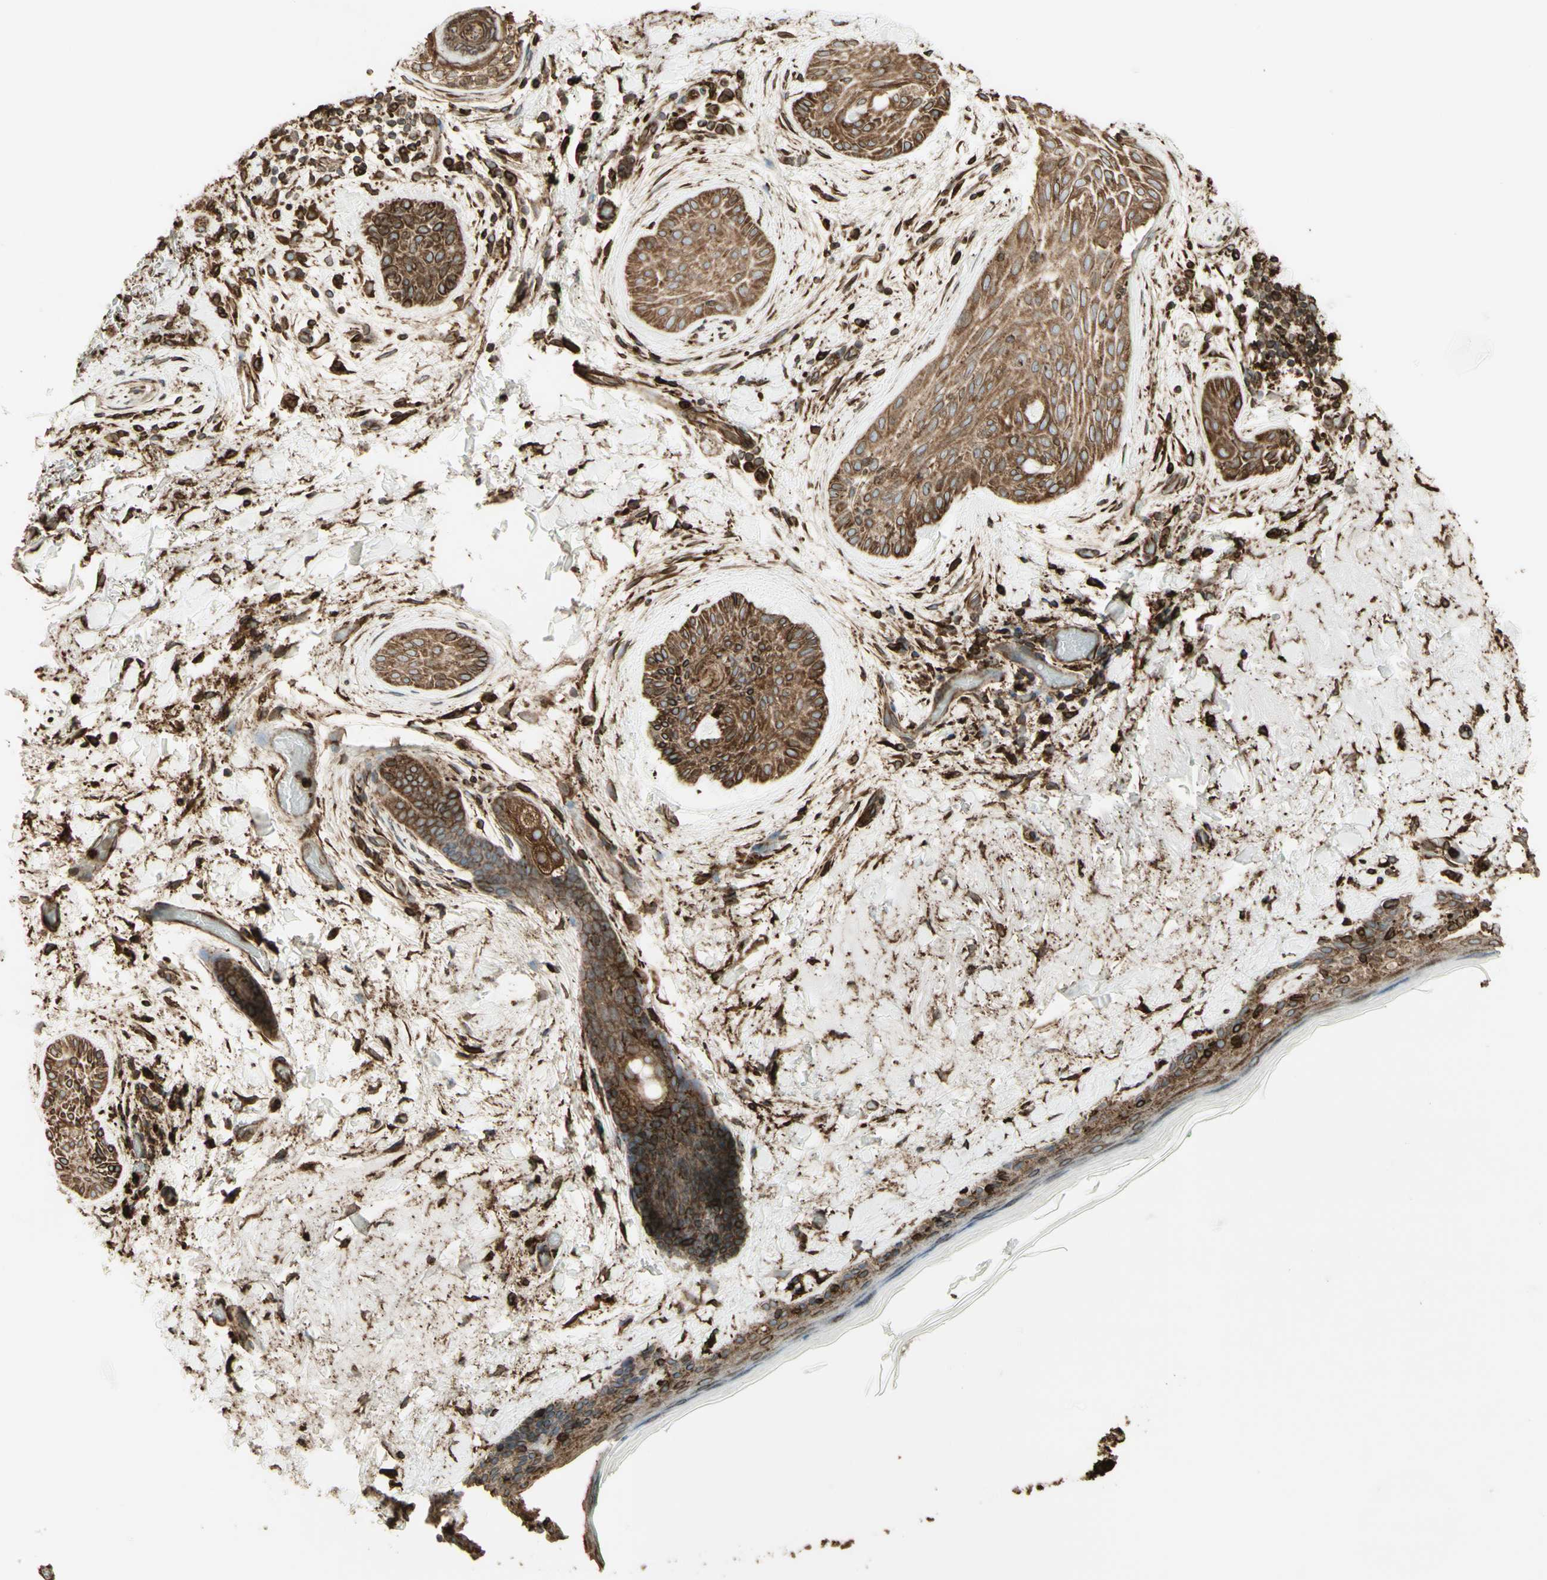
{"staining": {"intensity": "moderate", "quantity": ">75%", "location": "cytoplasmic/membranous"}, "tissue": "skin cancer", "cell_type": "Tumor cells", "image_type": "cancer", "snomed": [{"axis": "morphology", "description": "Normal tissue, NOS"}, {"axis": "morphology", "description": "Basal cell carcinoma"}, {"axis": "topography", "description": "Skin"}], "caption": "Protein staining by immunohistochemistry shows moderate cytoplasmic/membranous staining in approximately >75% of tumor cells in skin cancer (basal cell carcinoma).", "gene": "CANX", "patient": {"sex": "female", "age": 71}}